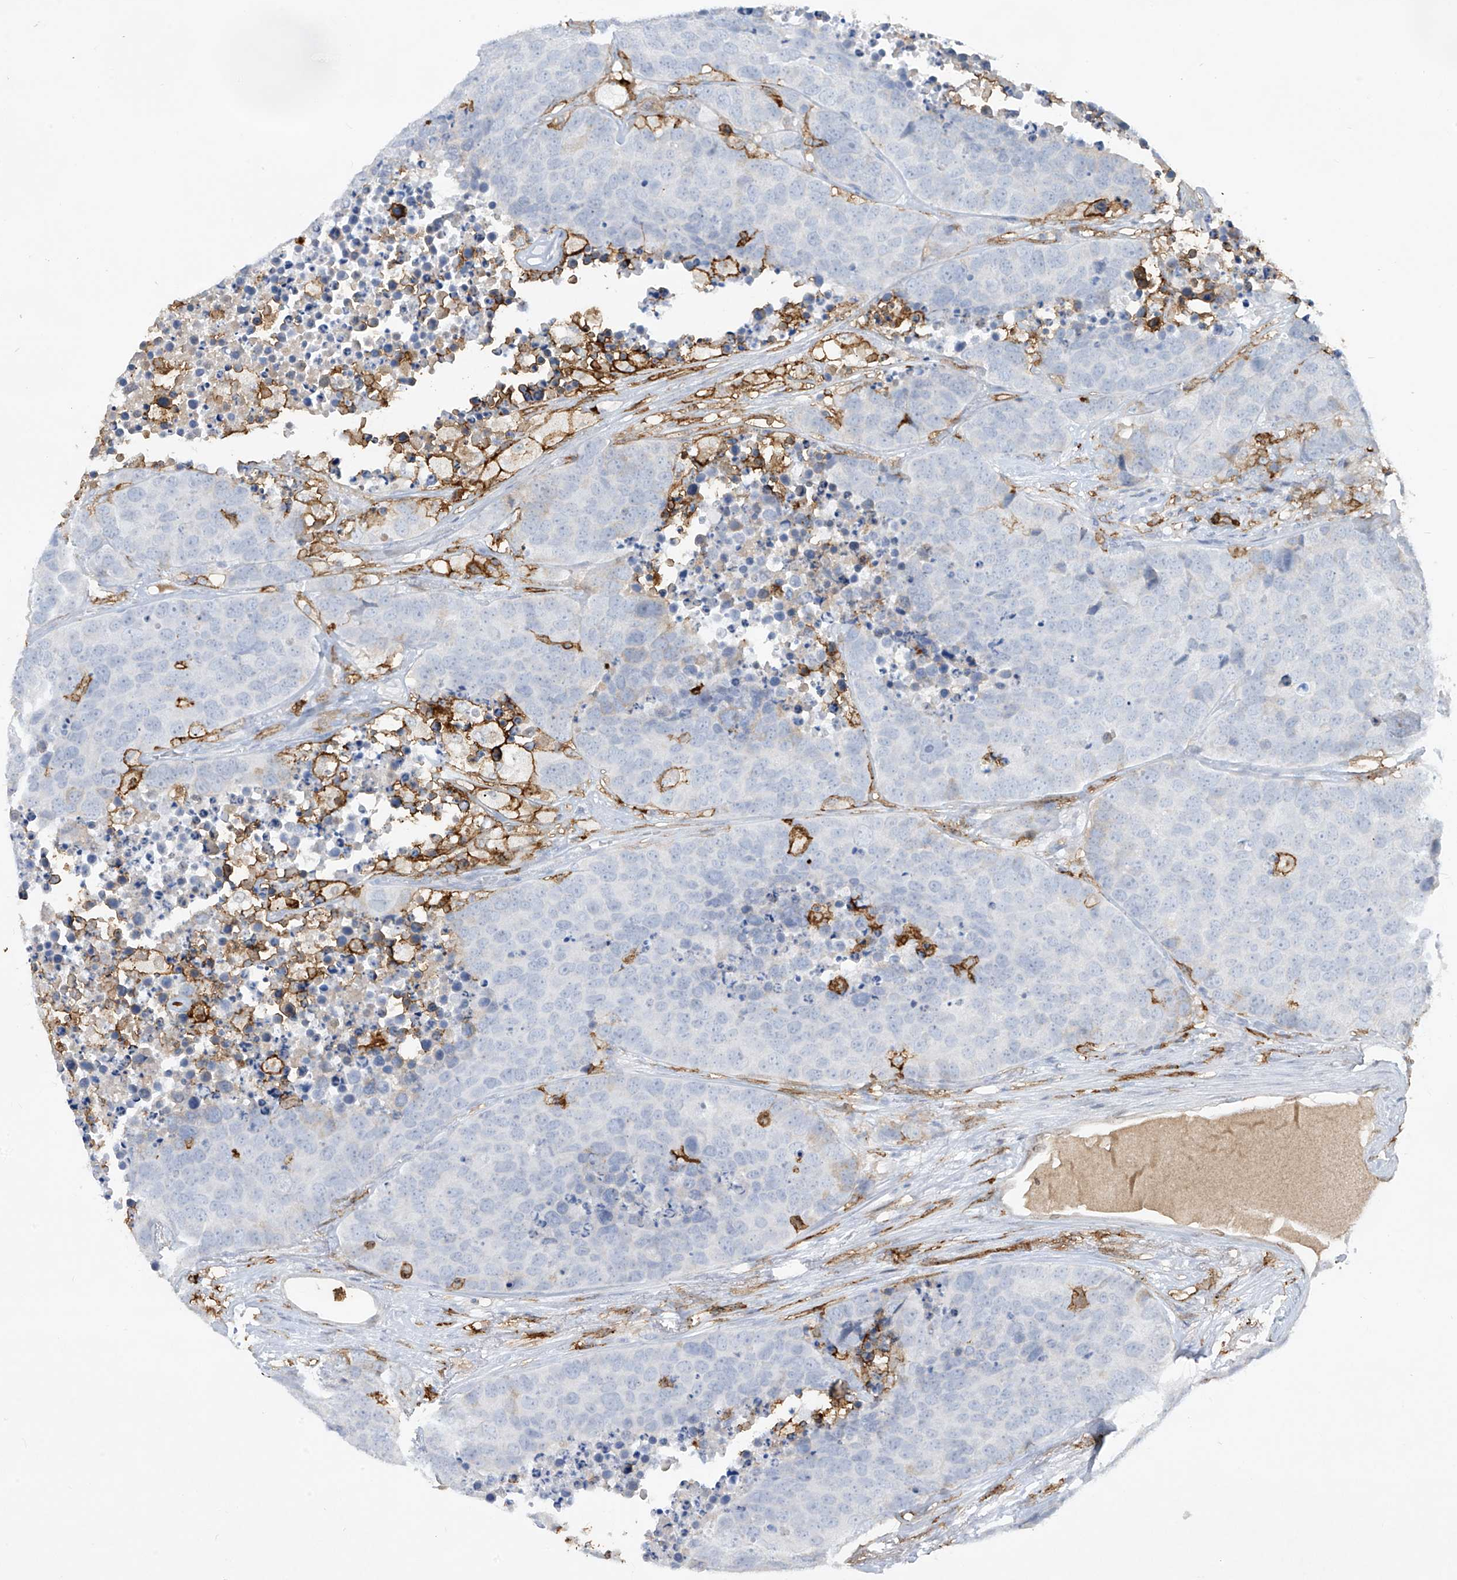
{"staining": {"intensity": "negative", "quantity": "none", "location": "none"}, "tissue": "carcinoid", "cell_type": "Tumor cells", "image_type": "cancer", "snomed": [{"axis": "morphology", "description": "Carcinoid, malignant, NOS"}, {"axis": "topography", "description": "Lung"}], "caption": "Carcinoid was stained to show a protein in brown. There is no significant expression in tumor cells. Nuclei are stained in blue.", "gene": "FCGR3A", "patient": {"sex": "male", "age": 60}}